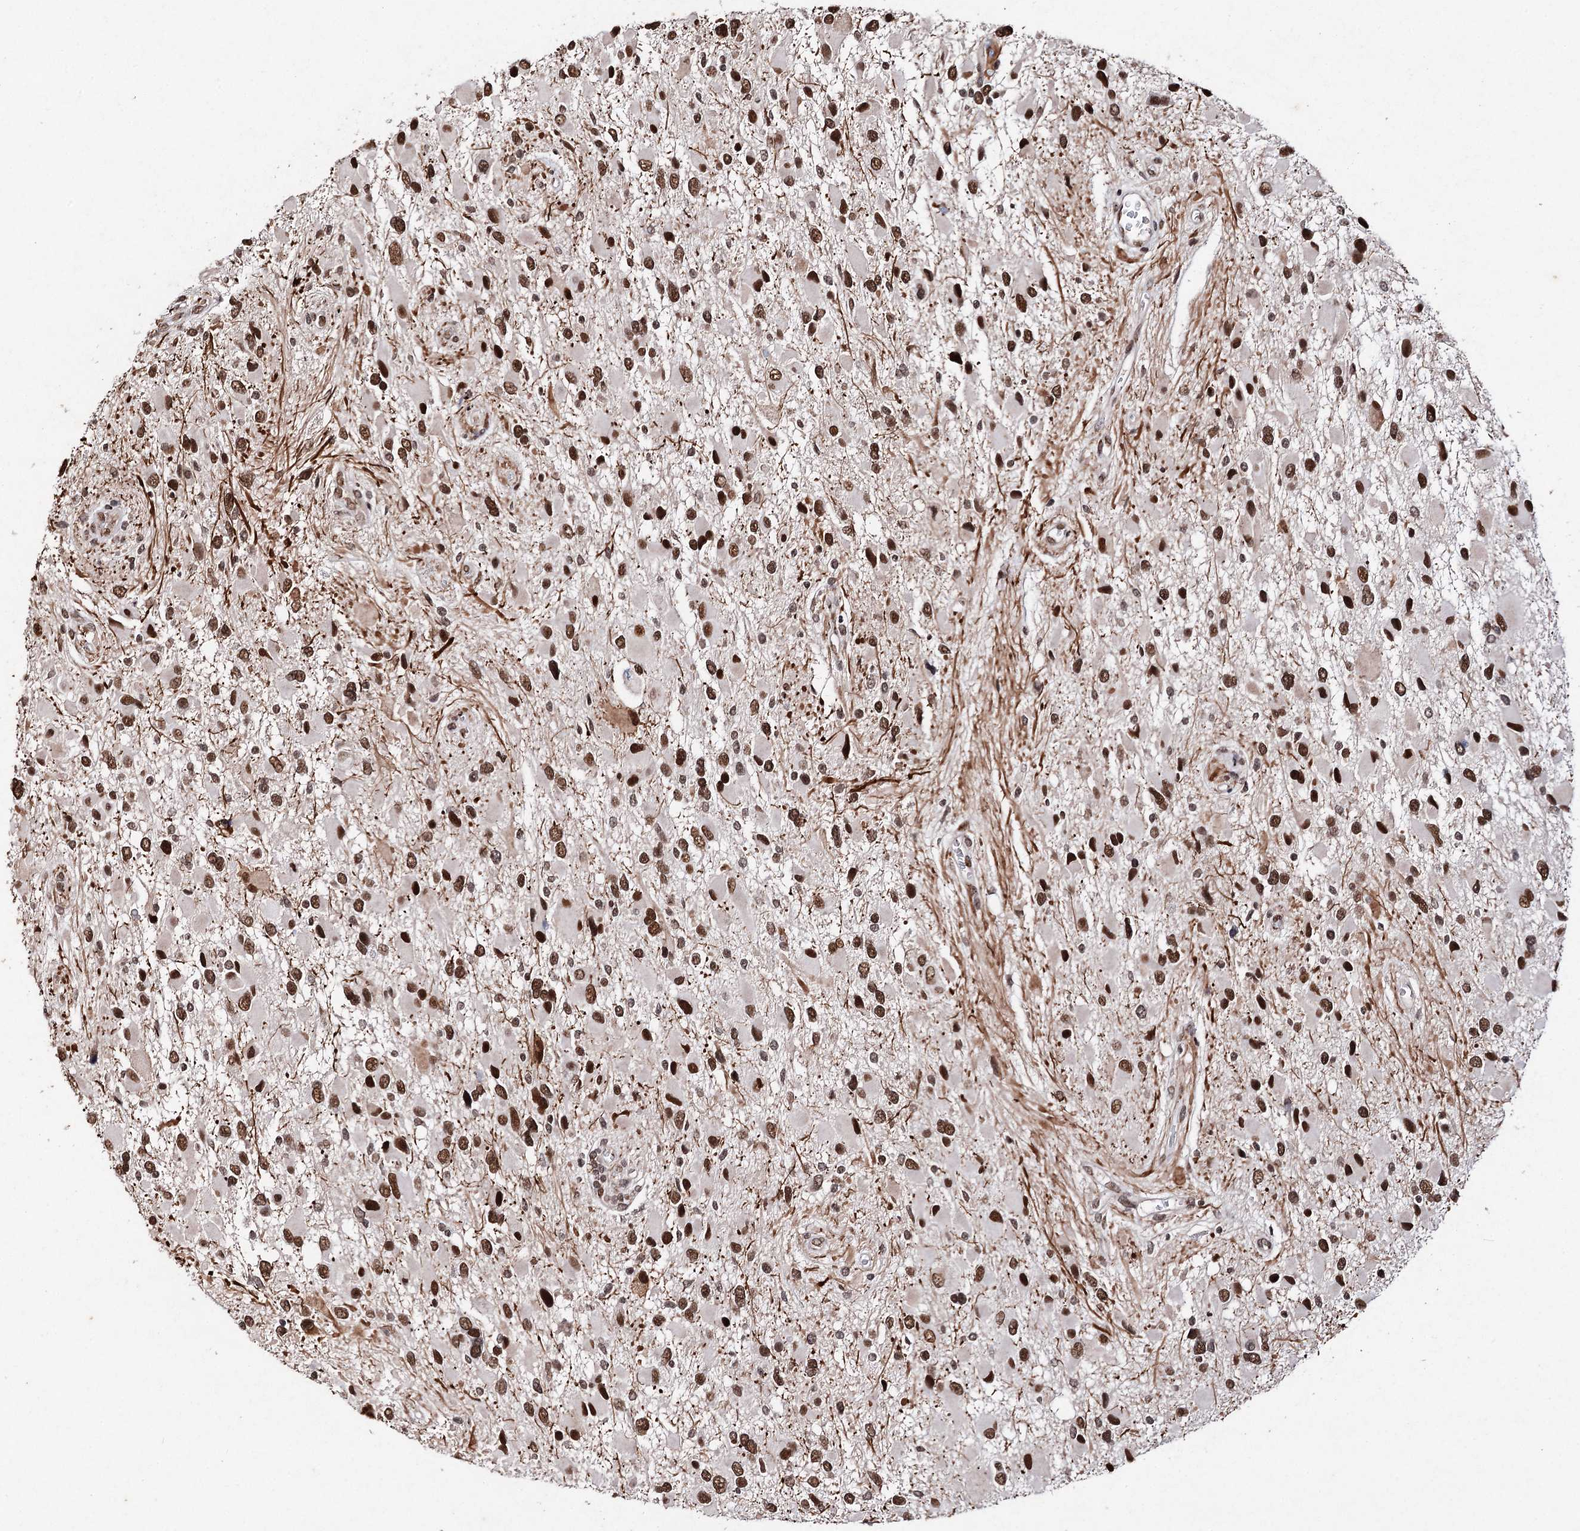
{"staining": {"intensity": "strong", "quantity": ">75%", "location": "nuclear"}, "tissue": "glioma", "cell_type": "Tumor cells", "image_type": "cancer", "snomed": [{"axis": "morphology", "description": "Glioma, malignant, High grade"}, {"axis": "topography", "description": "Brain"}], "caption": "Human glioma stained for a protein (brown) shows strong nuclear positive staining in approximately >75% of tumor cells.", "gene": "MATR3", "patient": {"sex": "male", "age": 53}}